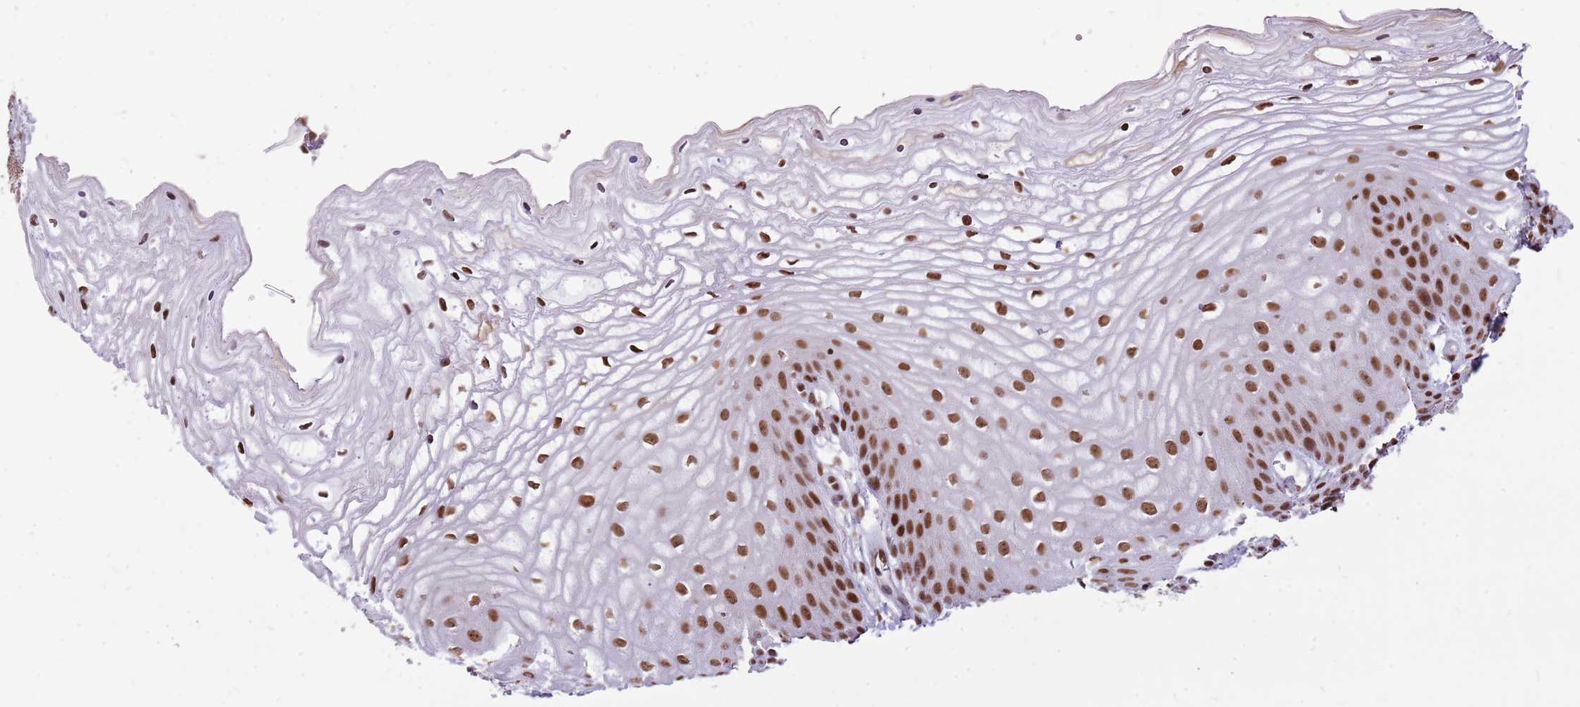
{"staining": {"intensity": "strong", "quantity": ">75%", "location": "nuclear"}, "tissue": "vagina", "cell_type": "Squamous epithelial cells", "image_type": "normal", "snomed": [{"axis": "morphology", "description": "Normal tissue, NOS"}, {"axis": "topography", "description": "Vagina"}, {"axis": "topography", "description": "Cervix"}], "caption": "About >75% of squamous epithelial cells in benign vagina reveal strong nuclear protein expression as visualized by brown immunohistochemical staining.", "gene": "WASHC4", "patient": {"sex": "female", "age": 40}}